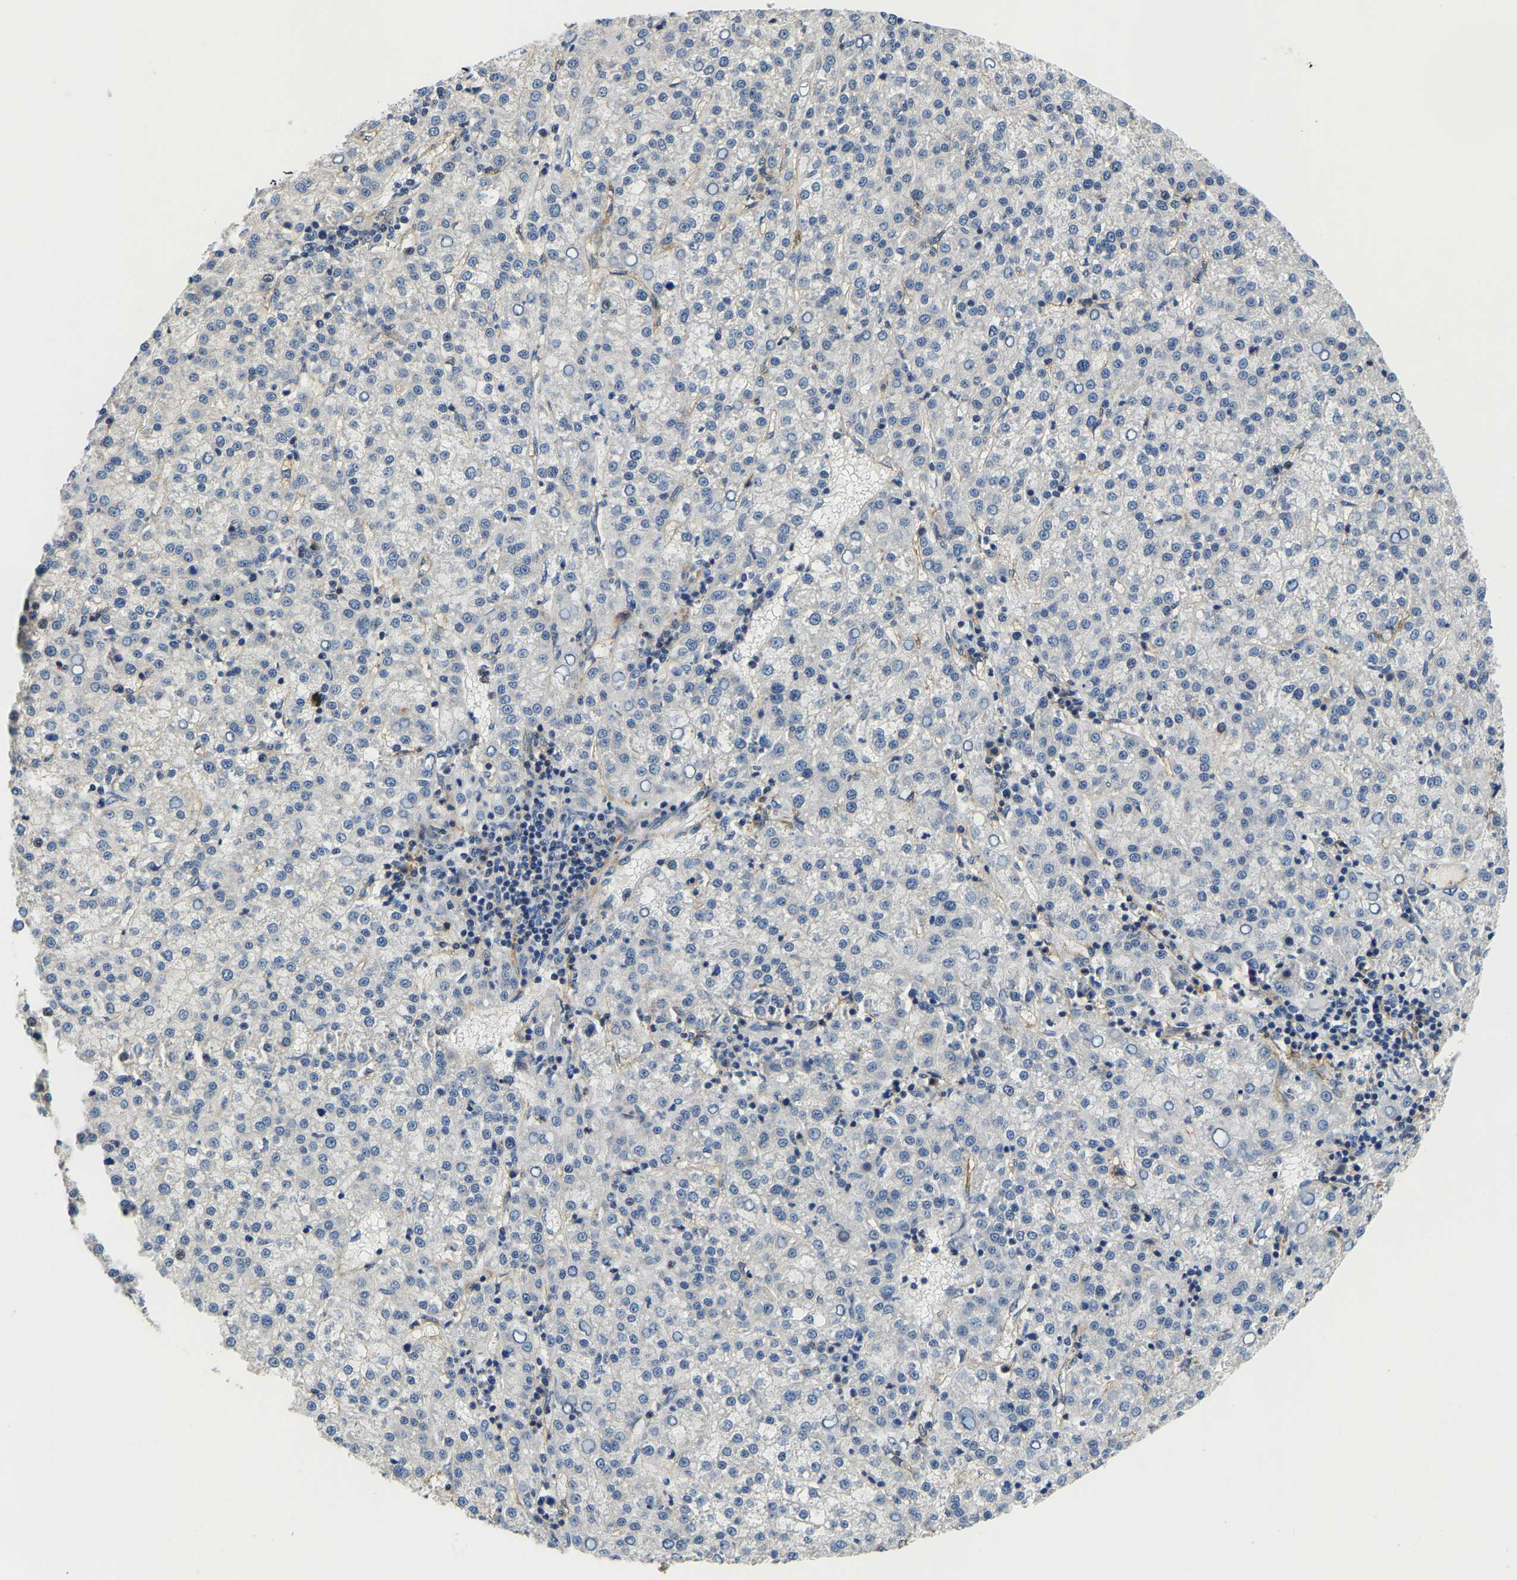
{"staining": {"intensity": "negative", "quantity": "none", "location": "none"}, "tissue": "liver cancer", "cell_type": "Tumor cells", "image_type": "cancer", "snomed": [{"axis": "morphology", "description": "Carcinoma, Hepatocellular, NOS"}, {"axis": "topography", "description": "Liver"}], "caption": "Tumor cells show no significant staining in liver cancer (hepatocellular carcinoma).", "gene": "ITGA2", "patient": {"sex": "female", "age": 58}}